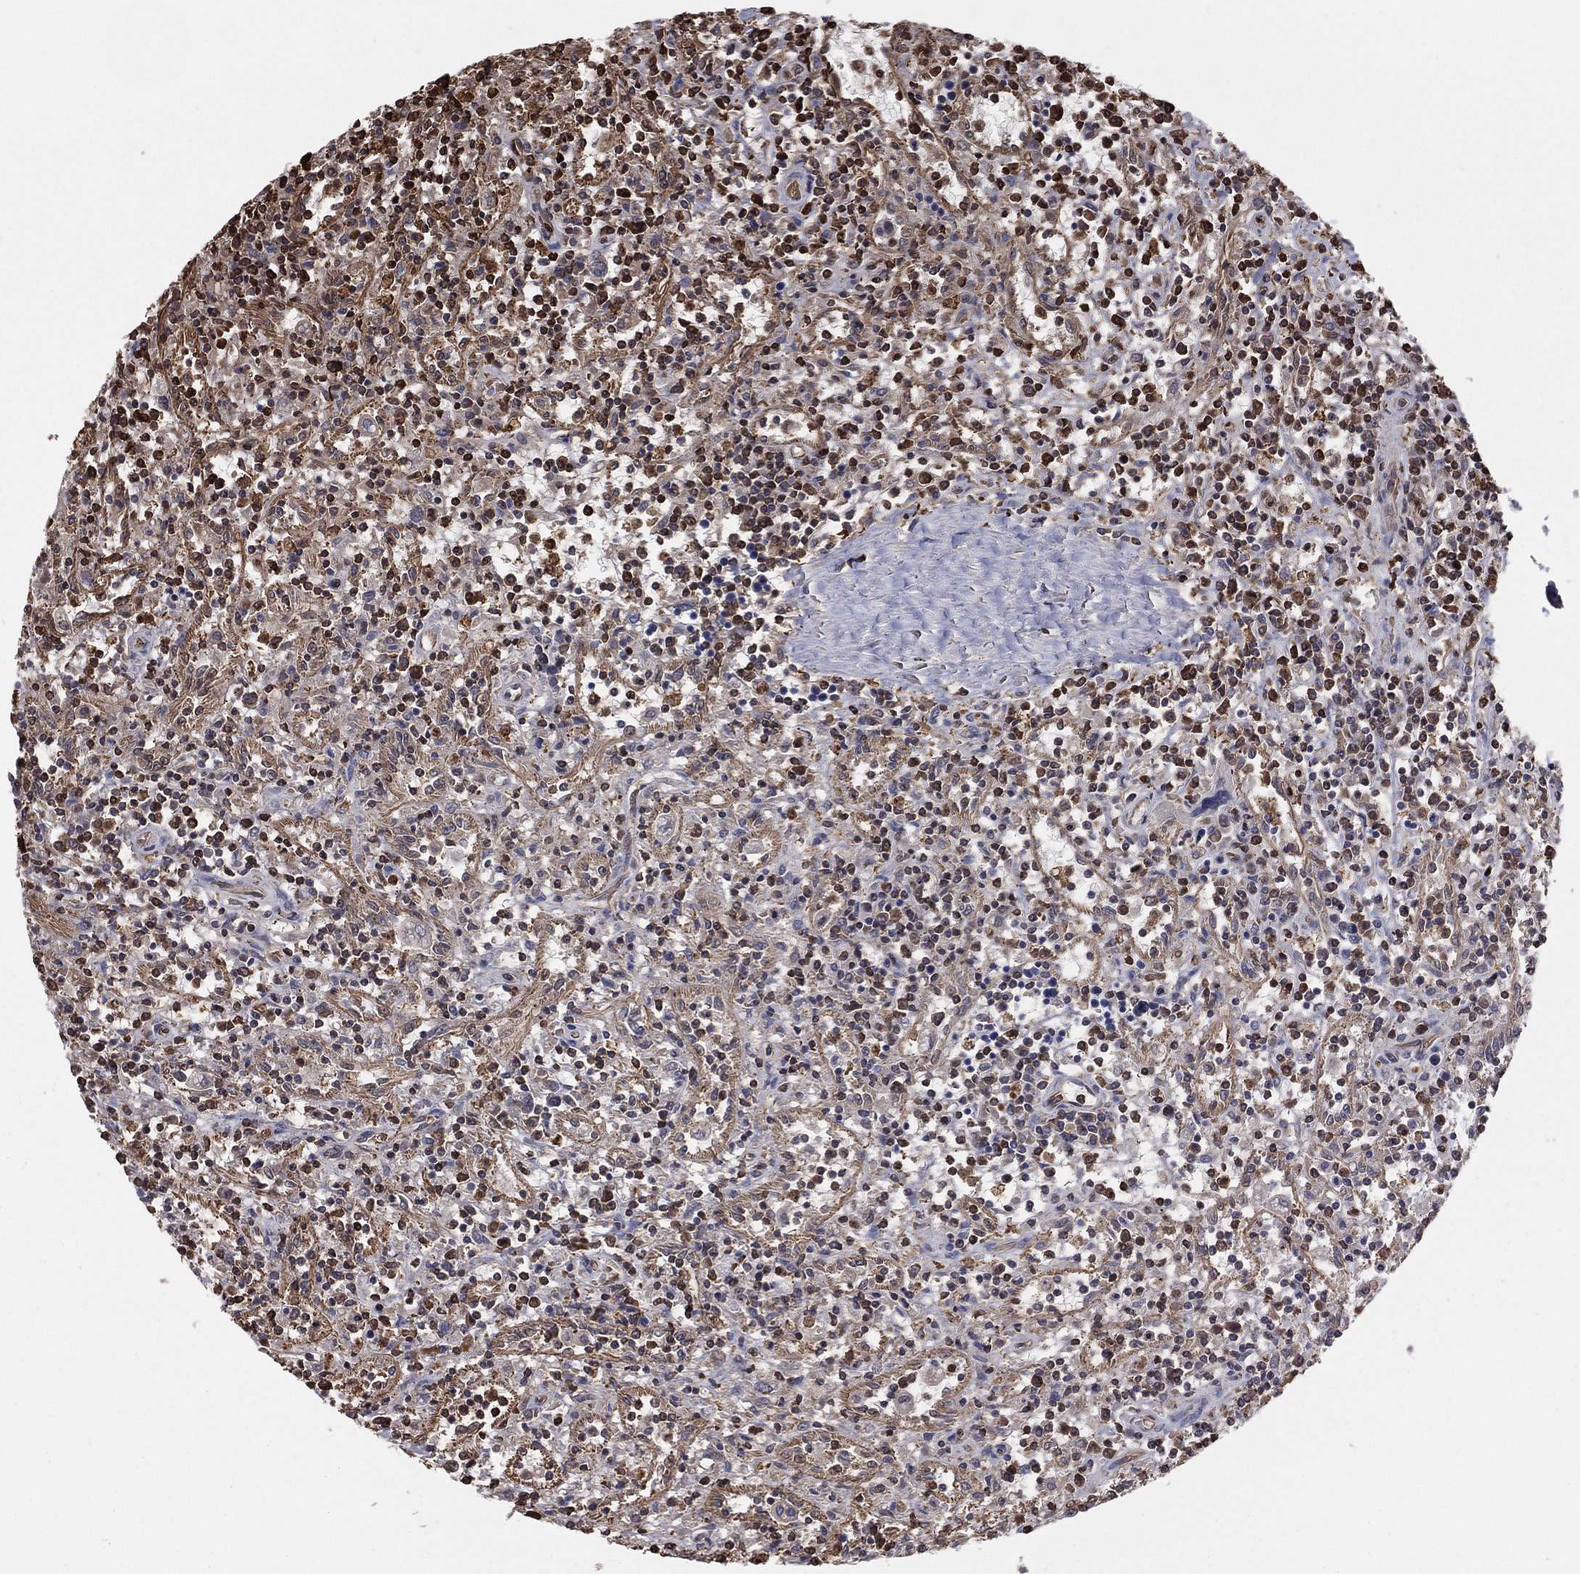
{"staining": {"intensity": "moderate", "quantity": "25%-75%", "location": "nuclear"}, "tissue": "lymphoma", "cell_type": "Tumor cells", "image_type": "cancer", "snomed": [{"axis": "morphology", "description": "Malignant lymphoma, non-Hodgkin's type, Low grade"}, {"axis": "topography", "description": "Spleen"}], "caption": "Immunohistochemistry (DAB (3,3'-diaminobenzidine)) staining of human lymphoma exhibits moderate nuclear protein staining in about 25%-75% of tumor cells. The staining was performed using DAB, with brown indicating positive protein expression. Nuclei are stained blue with hematoxylin.", "gene": "GAPDH", "patient": {"sex": "male", "age": 62}}